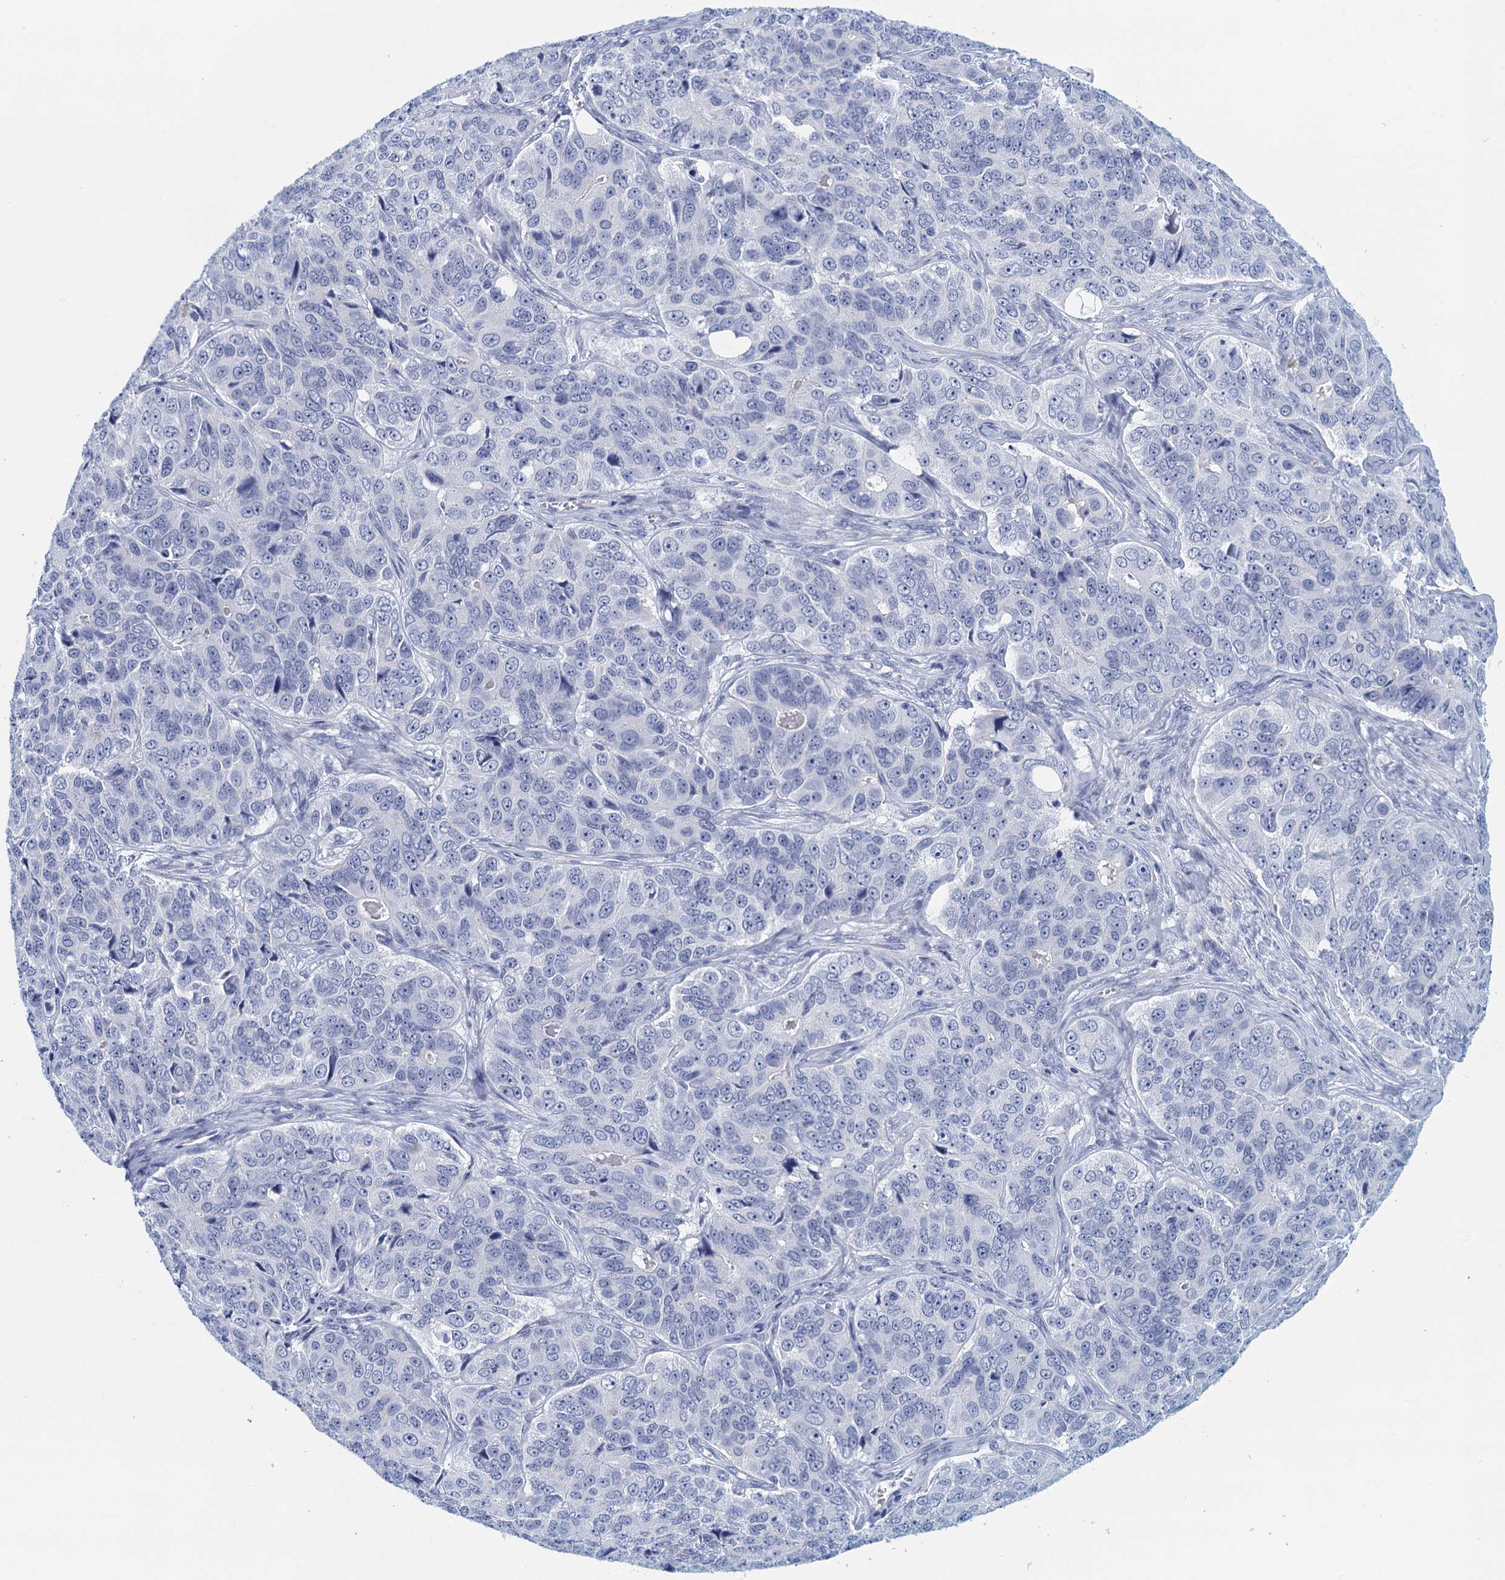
{"staining": {"intensity": "negative", "quantity": "none", "location": "none"}, "tissue": "ovarian cancer", "cell_type": "Tumor cells", "image_type": "cancer", "snomed": [{"axis": "morphology", "description": "Carcinoma, endometroid"}, {"axis": "topography", "description": "Ovary"}], "caption": "Protein analysis of ovarian cancer (endometroid carcinoma) shows no significant expression in tumor cells.", "gene": "CYP51A1", "patient": {"sex": "female", "age": 51}}